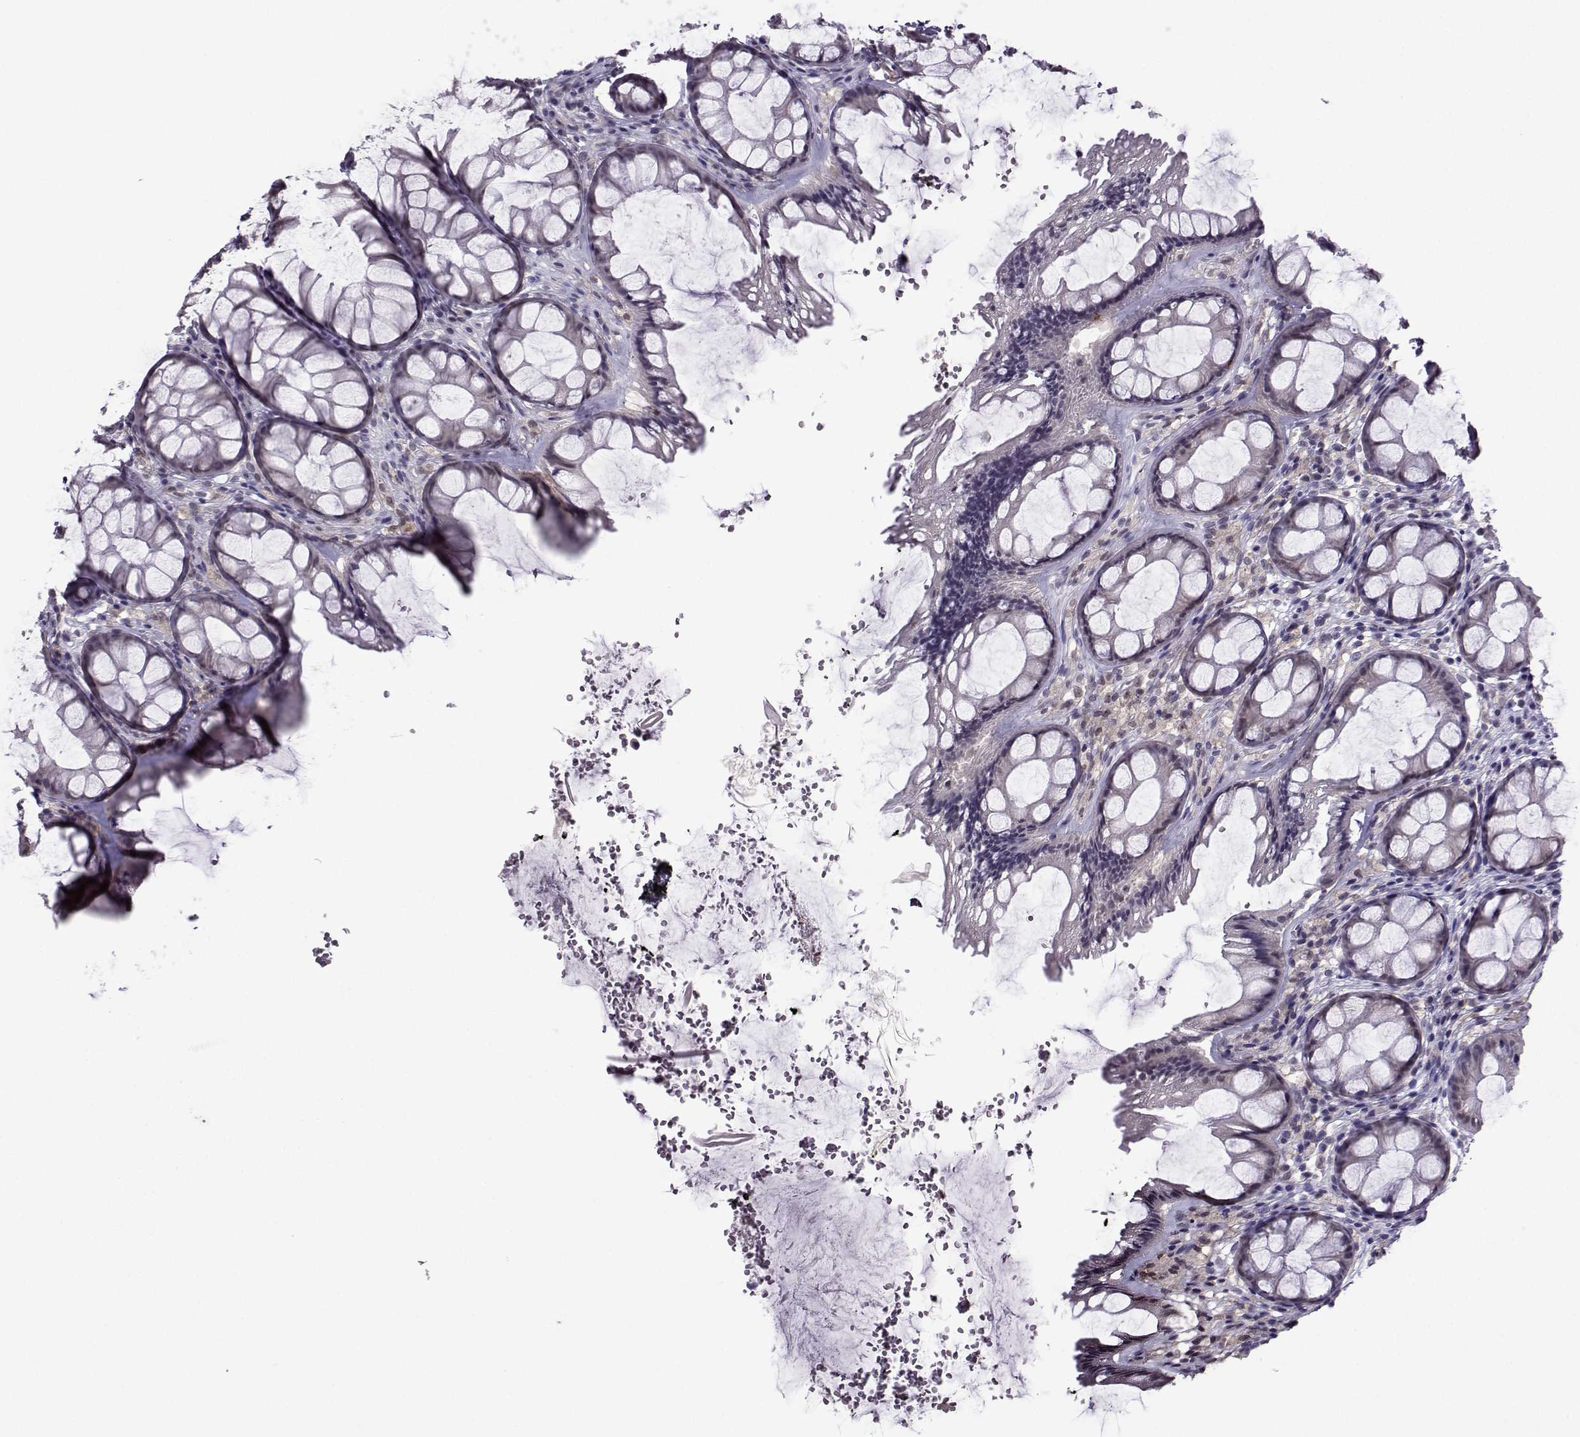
{"staining": {"intensity": "strong", "quantity": "<25%", "location": "cytoplasmic/membranous"}, "tissue": "rectum", "cell_type": "Glandular cells", "image_type": "normal", "snomed": [{"axis": "morphology", "description": "Normal tissue, NOS"}, {"axis": "topography", "description": "Rectum"}], "caption": "Strong cytoplasmic/membranous protein positivity is appreciated in approximately <25% of glandular cells in rectum.", "gene": "DDX20", "patient": {"sex": "female", "age": 62}}